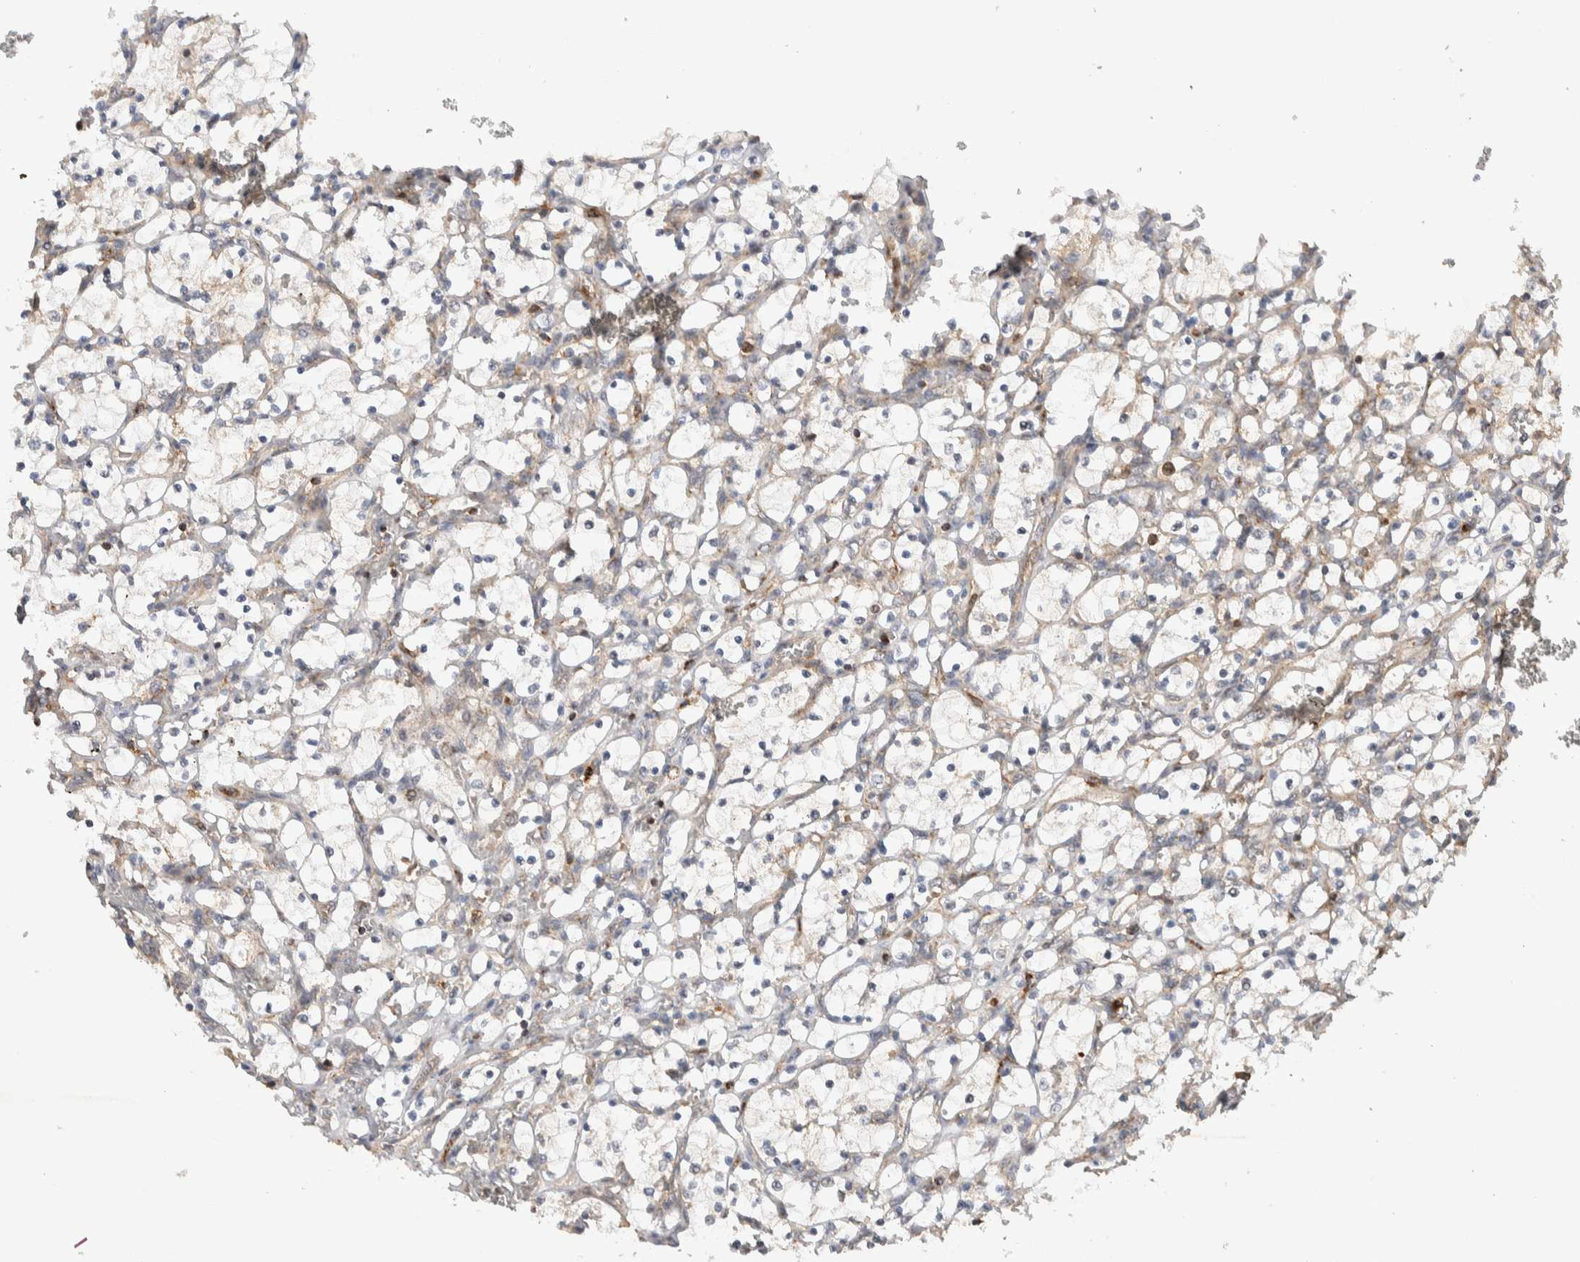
{"staining": {"intensity": "weak", "quantity": "<25%", "location": "cytoplasmic/membranous"}, "tissue": "renal cancer", "cell_type": "Tumor cells", "image_type": "cancer", "snomed": [{"axis": "morphology", "description": "Adenocarcinoma, NOS"}, {"axis": "topography", "description": "Kidney"}], "caption": "A high-resolution photomicrograph shows IHC staining of renal adenocarcinoma, which shows no significant expression in tumor cells. The staining is performed using DAB brown chromogen with nuclei counter-stained in using hematoxylin.", "gene": "VPS53", "patient": {"sex": "female", "age": 69}}